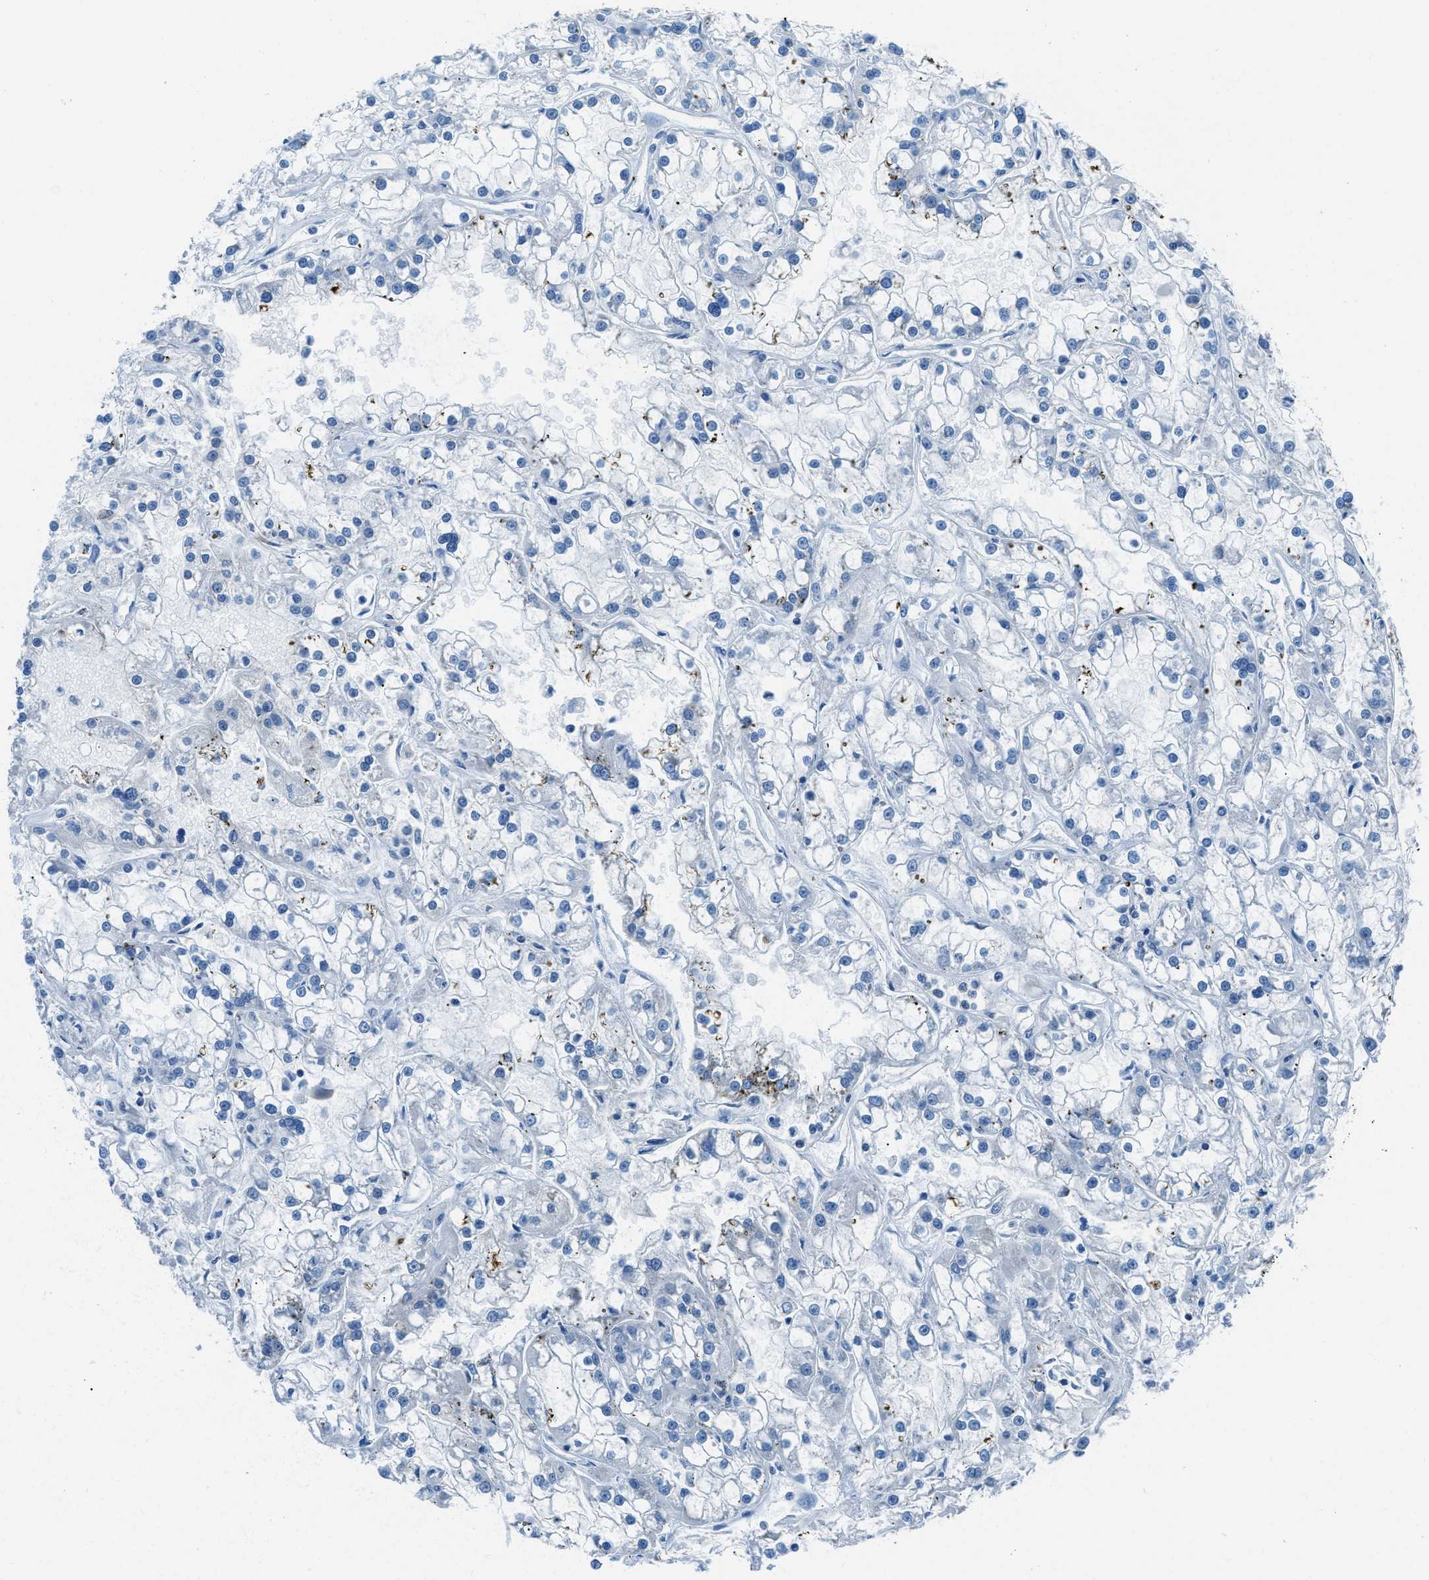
{"staining": {"intensity": "negative", "quantity": "none", "location": "none"}, "tissue": "renal cancer", "cell_type": "Tumor cells", "image_type": "cancer", "snomed": [{"axis": "morphology", "description": "Adenocarcinoma, NOS"}, {"axis": "topography", "description": "Kidney"}], "caption": "Tumor cells show no significant protein expression in renal adenocarcinoma. Nuclei are stained in blue.", "gene": "SARS1", "patient": {"sex": "female", "age": 52}}